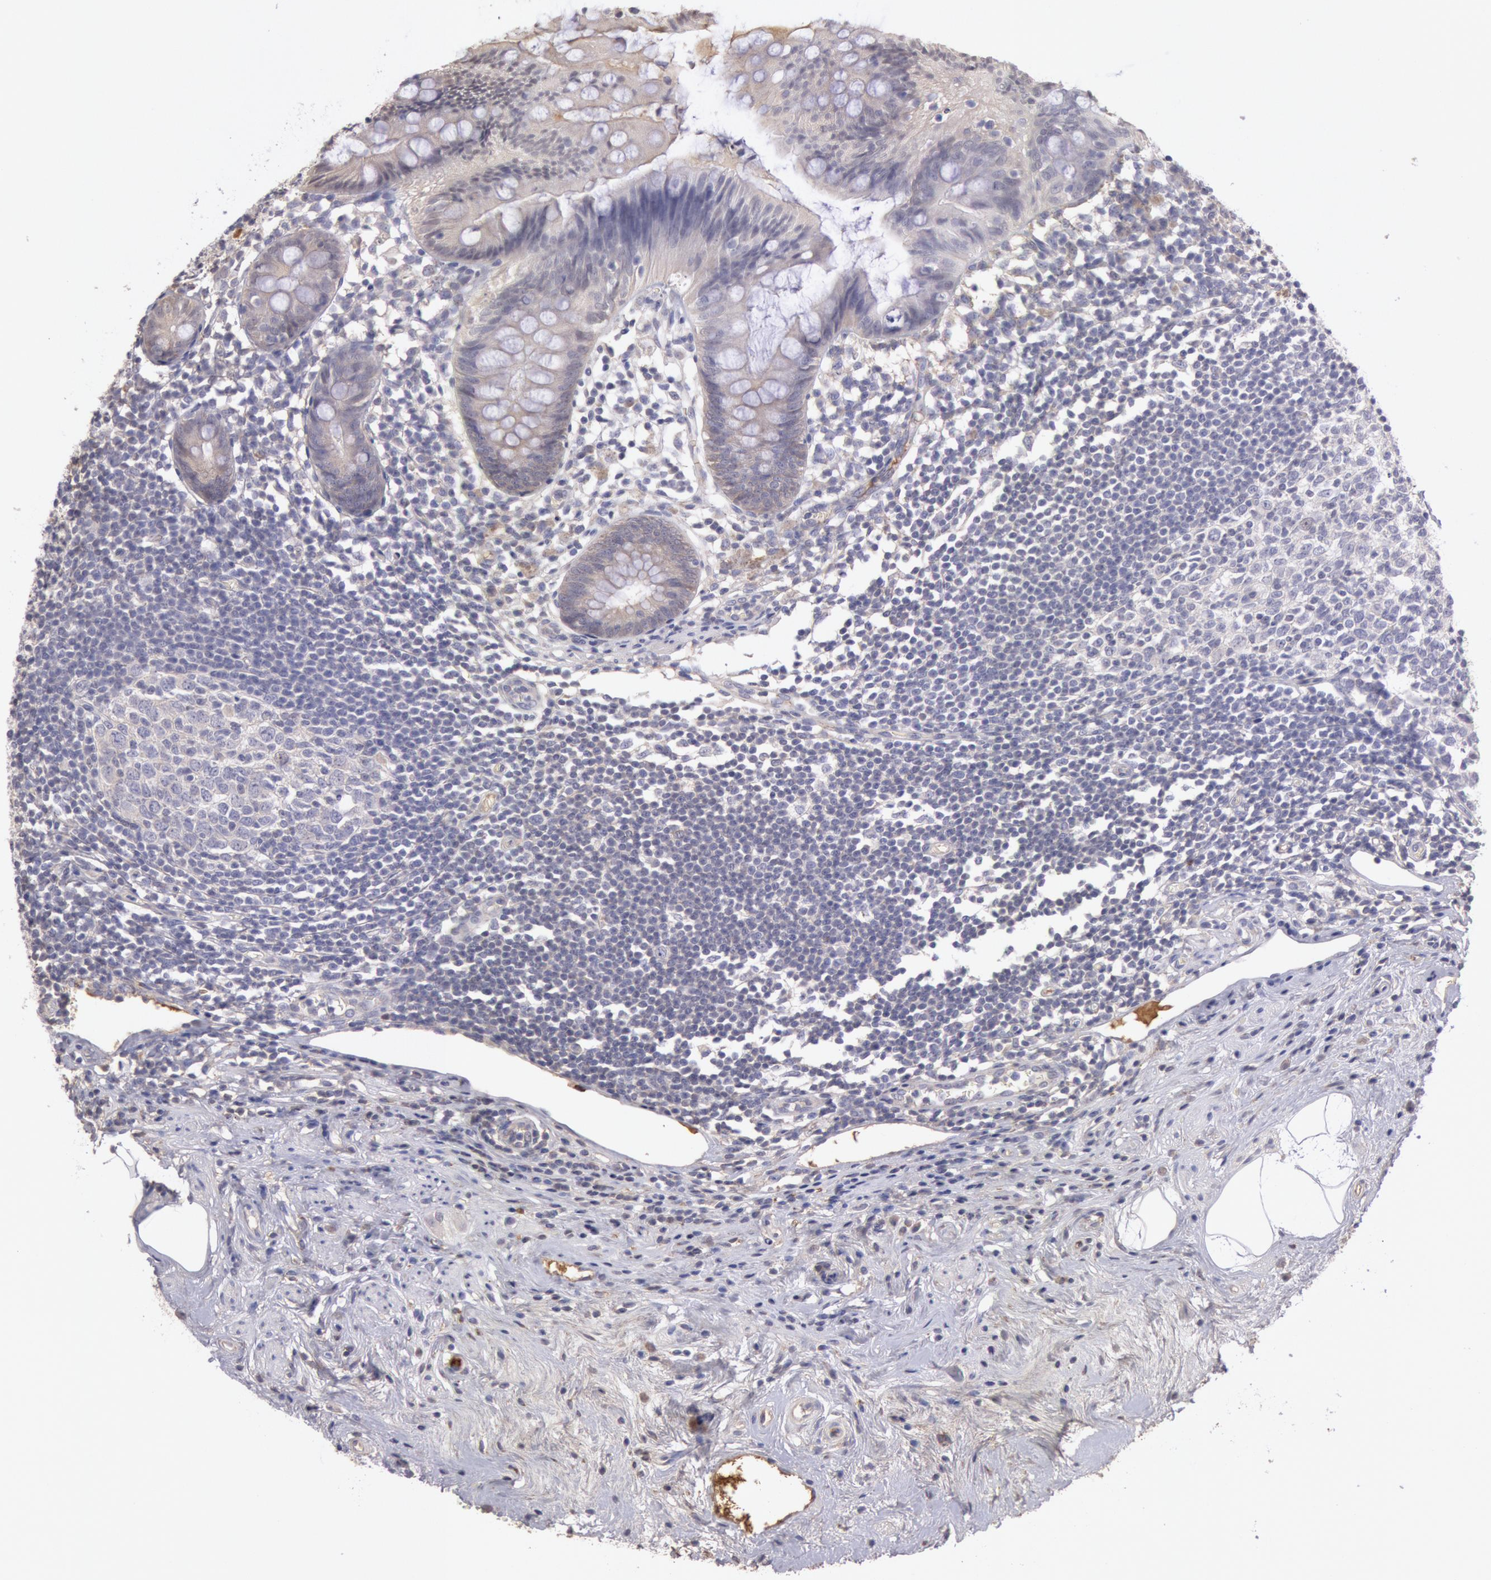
{"staining": {"intensity": "negative", "quantity": "none", "location": "none"}, "tissue": "appendix", "cell_type": "Glandular cells", "image_type": "normal", "snomed": [{"axis": "morphology", "description": "Normal tissue, NOS"}, {"axis": "topography", "description": "Appendix"}], "caption": "The image shows no significant staining in glandular cells of appendix. (Stains: DAB (3,3'-diaminobenzidine) IHC with hematoxylin counter stain, Microscopy: brightfield microscopy at high magnification).", "gene": "C1R", "patient": {"sex": "male", "age": 38}}